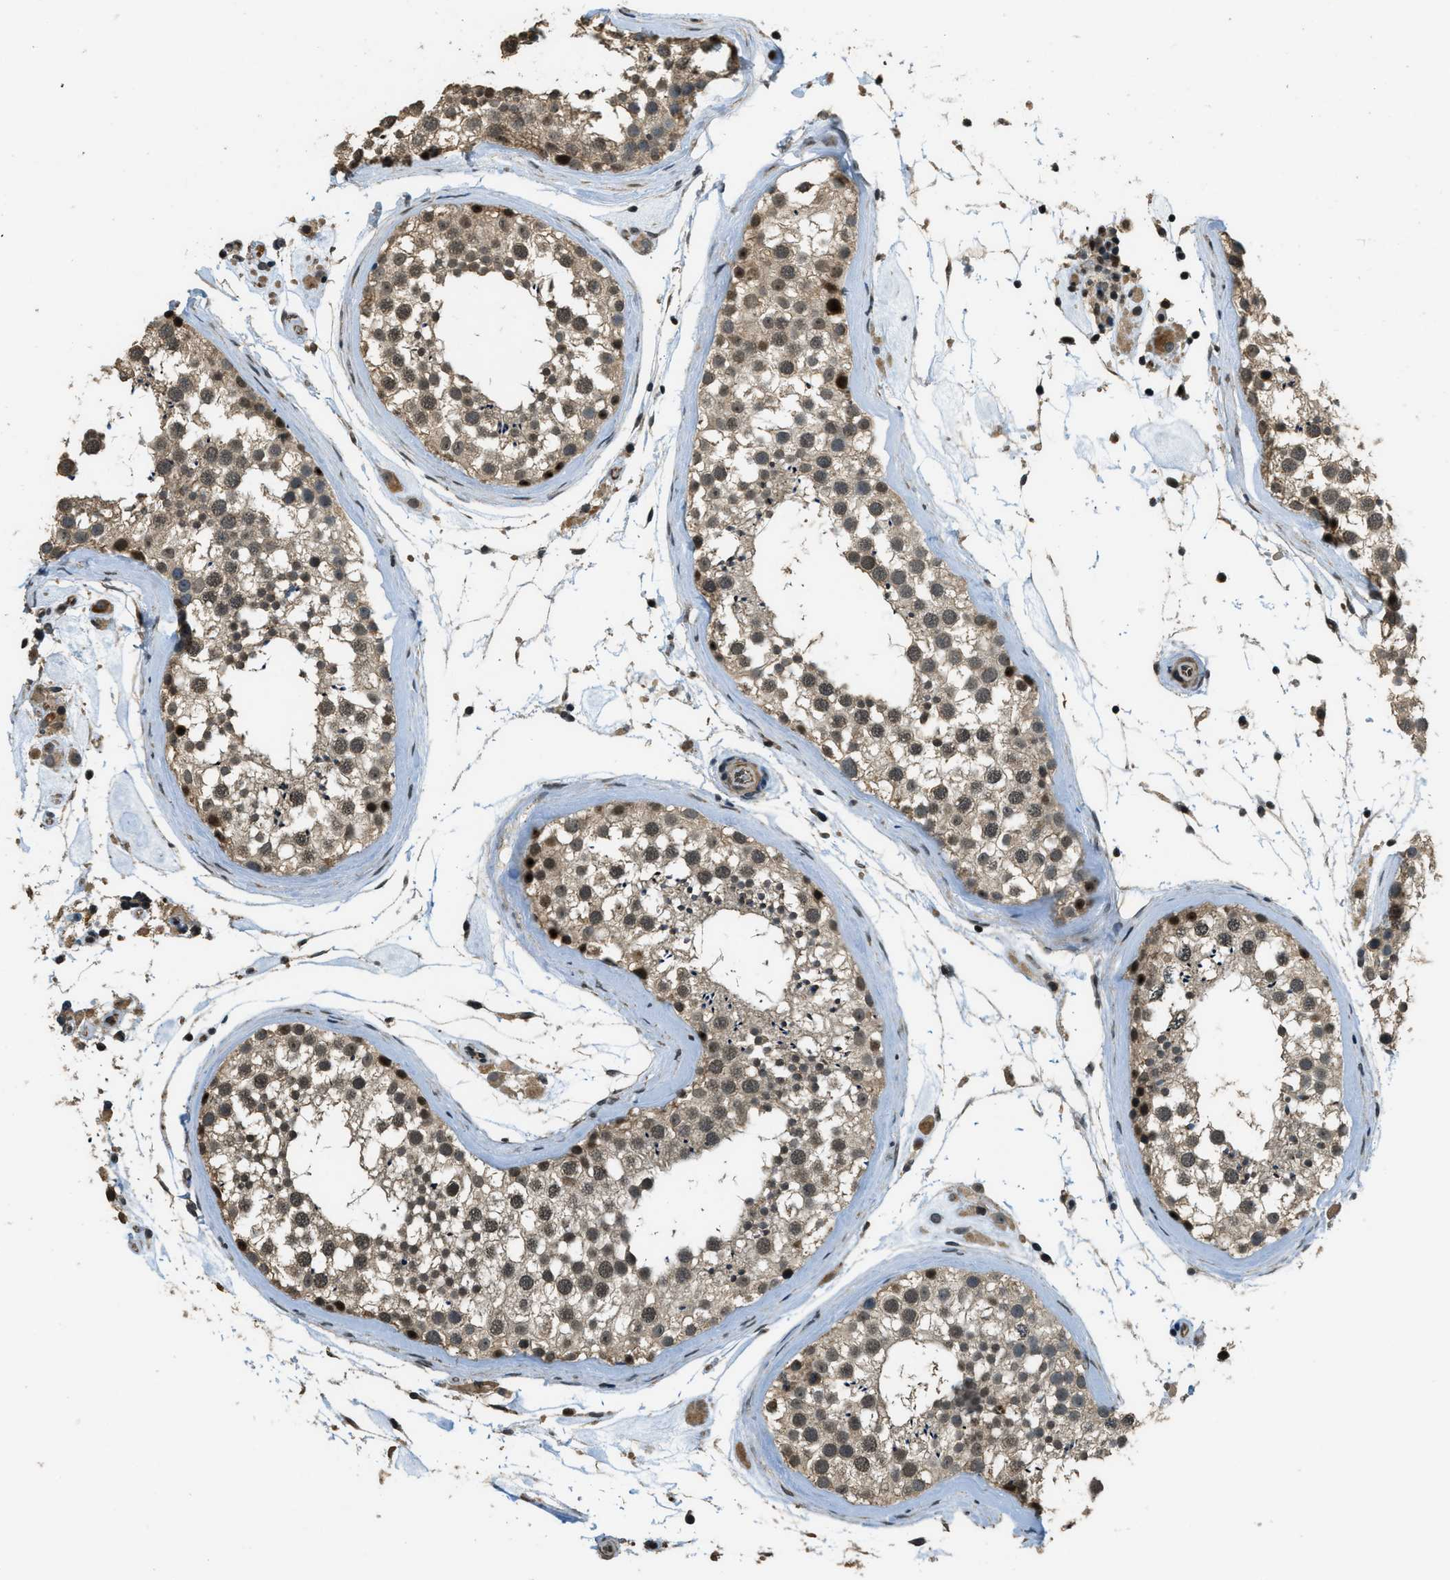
{"staining": {"intensity": "weak", "quantity": ">75%", "location": "cytoplasmic/membranous,nuclear"}, "tissue": "testis", "cell_type": "Cells in seminiferous ducts", "image_type": "normal", "snomed": [{"axis": "morphology", "description": "Normal tissue, NOS"}, {"axis": "topography", "description": "Testis"}], "caption": "Immunohistochemistry micrograph of normal testis: testis stained using immunohistochemistry exhibits low levels of weak protein expression localized specifically in the cytoplasmic/membranous,nuclear of cells in seminiferous ducts, appearing as a cytoplasmic/membranous,nuclear brown color.", "gene": "MED21", "patient": {"sex": "male", "age": 46}}